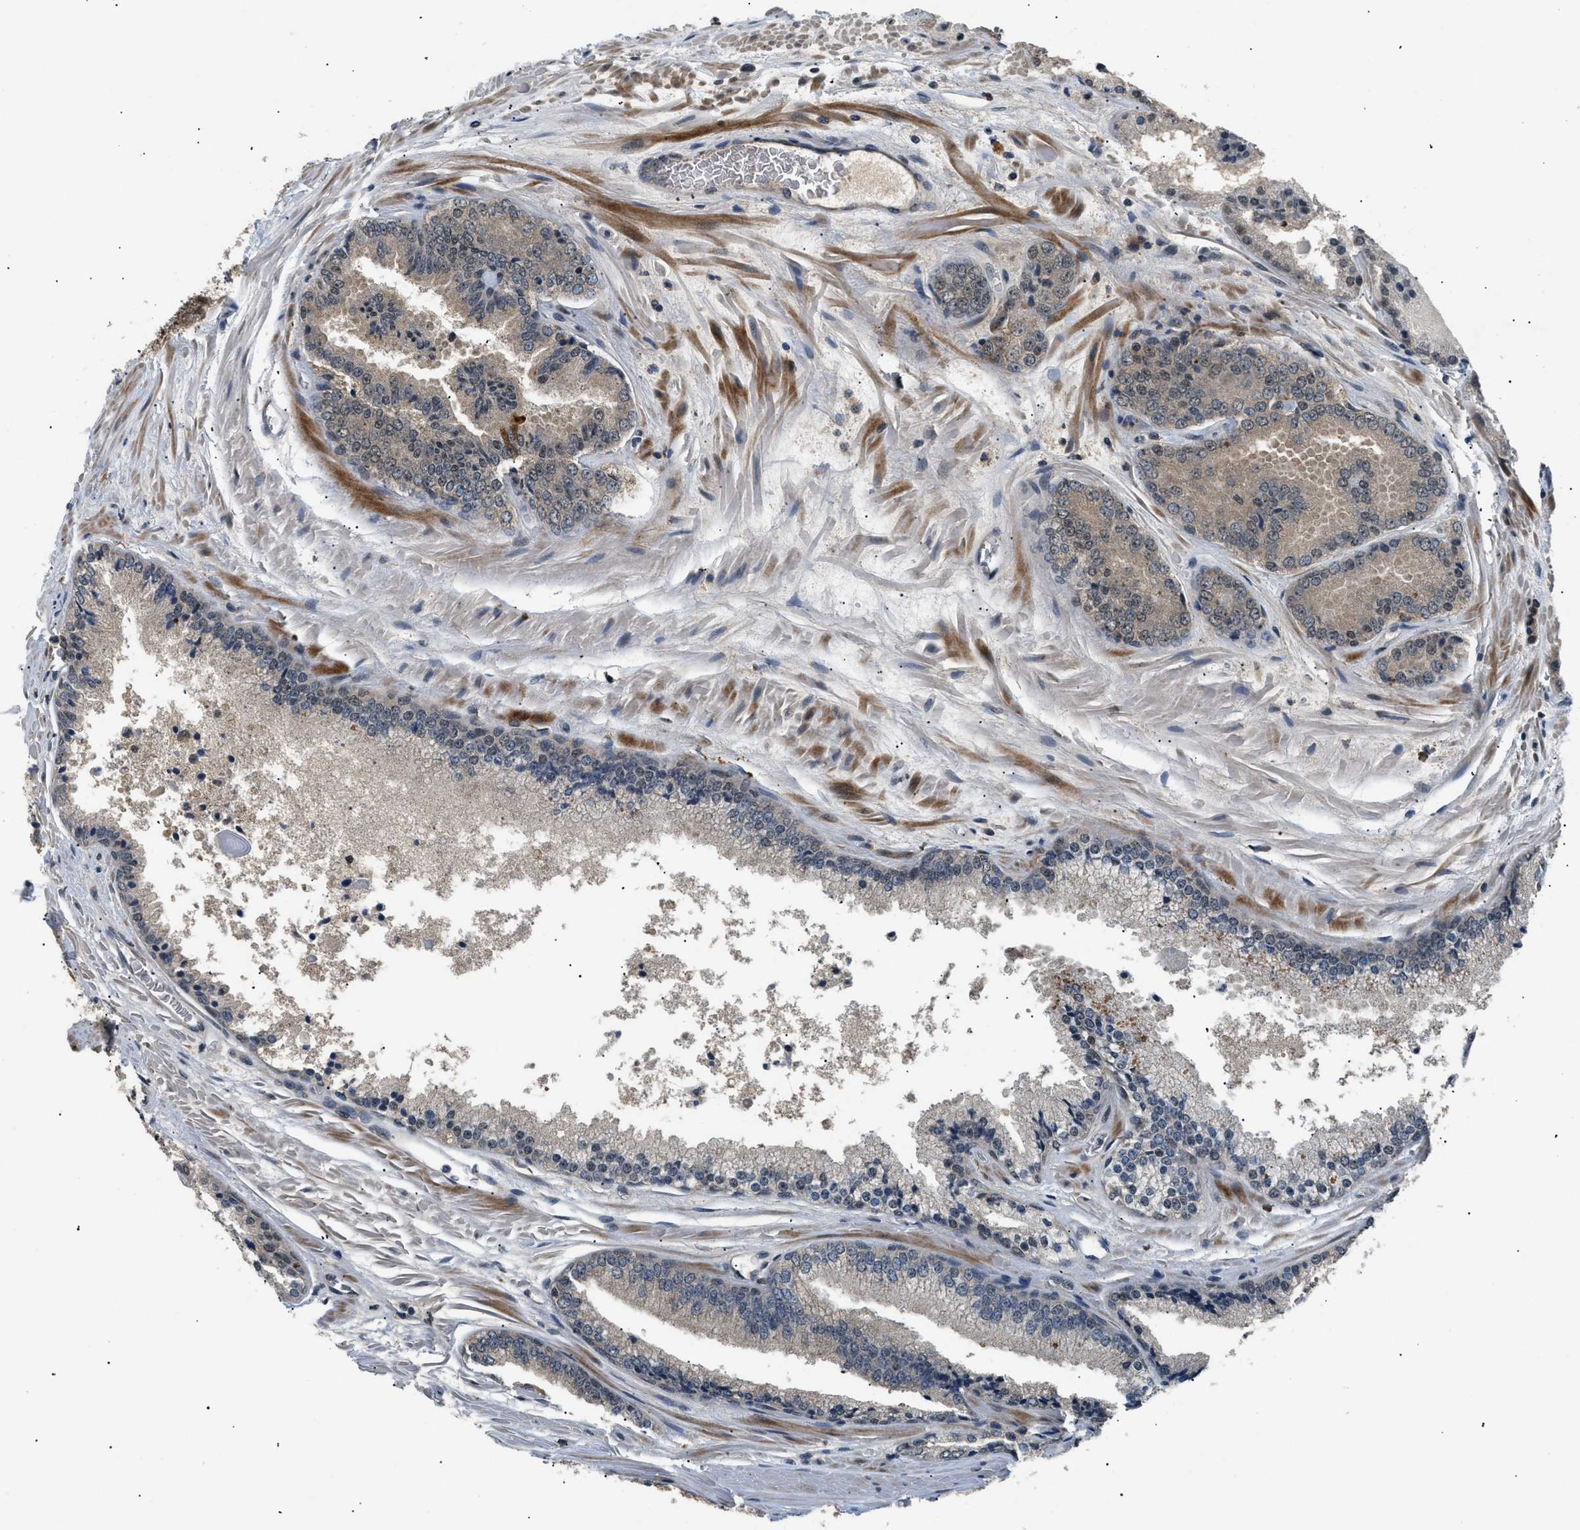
{"staining": {"intensity": "moderate", "quantity": "25%-75%", "location": "cytoplasmic/membranous,nuclear"}, "tissue": "prostate cancer", "cell_type": "Tumor cells", "image_type": "cancer", "snomed": [{"axis": "morphology", "description": "Adenocarcinoma, High grade"}, {"axis": "topography", "description": "Prostate"}], "caption": "Adenocarcinoma (high-grade) (prostate) was stained to show a protein in brown. There is medium levels of moderate cytoplasmic/membranous and nuclear positivity in approximately 25%-75% of tumor cells. The protein of interest is stained brown, and the nuclei are stained in blue (DAB (3,3'-diaminobenzidine) IHC with brightfield microscopy, high magnification).", "gene": "RBM5", "patient": {"sex": "male", "age": 65}}